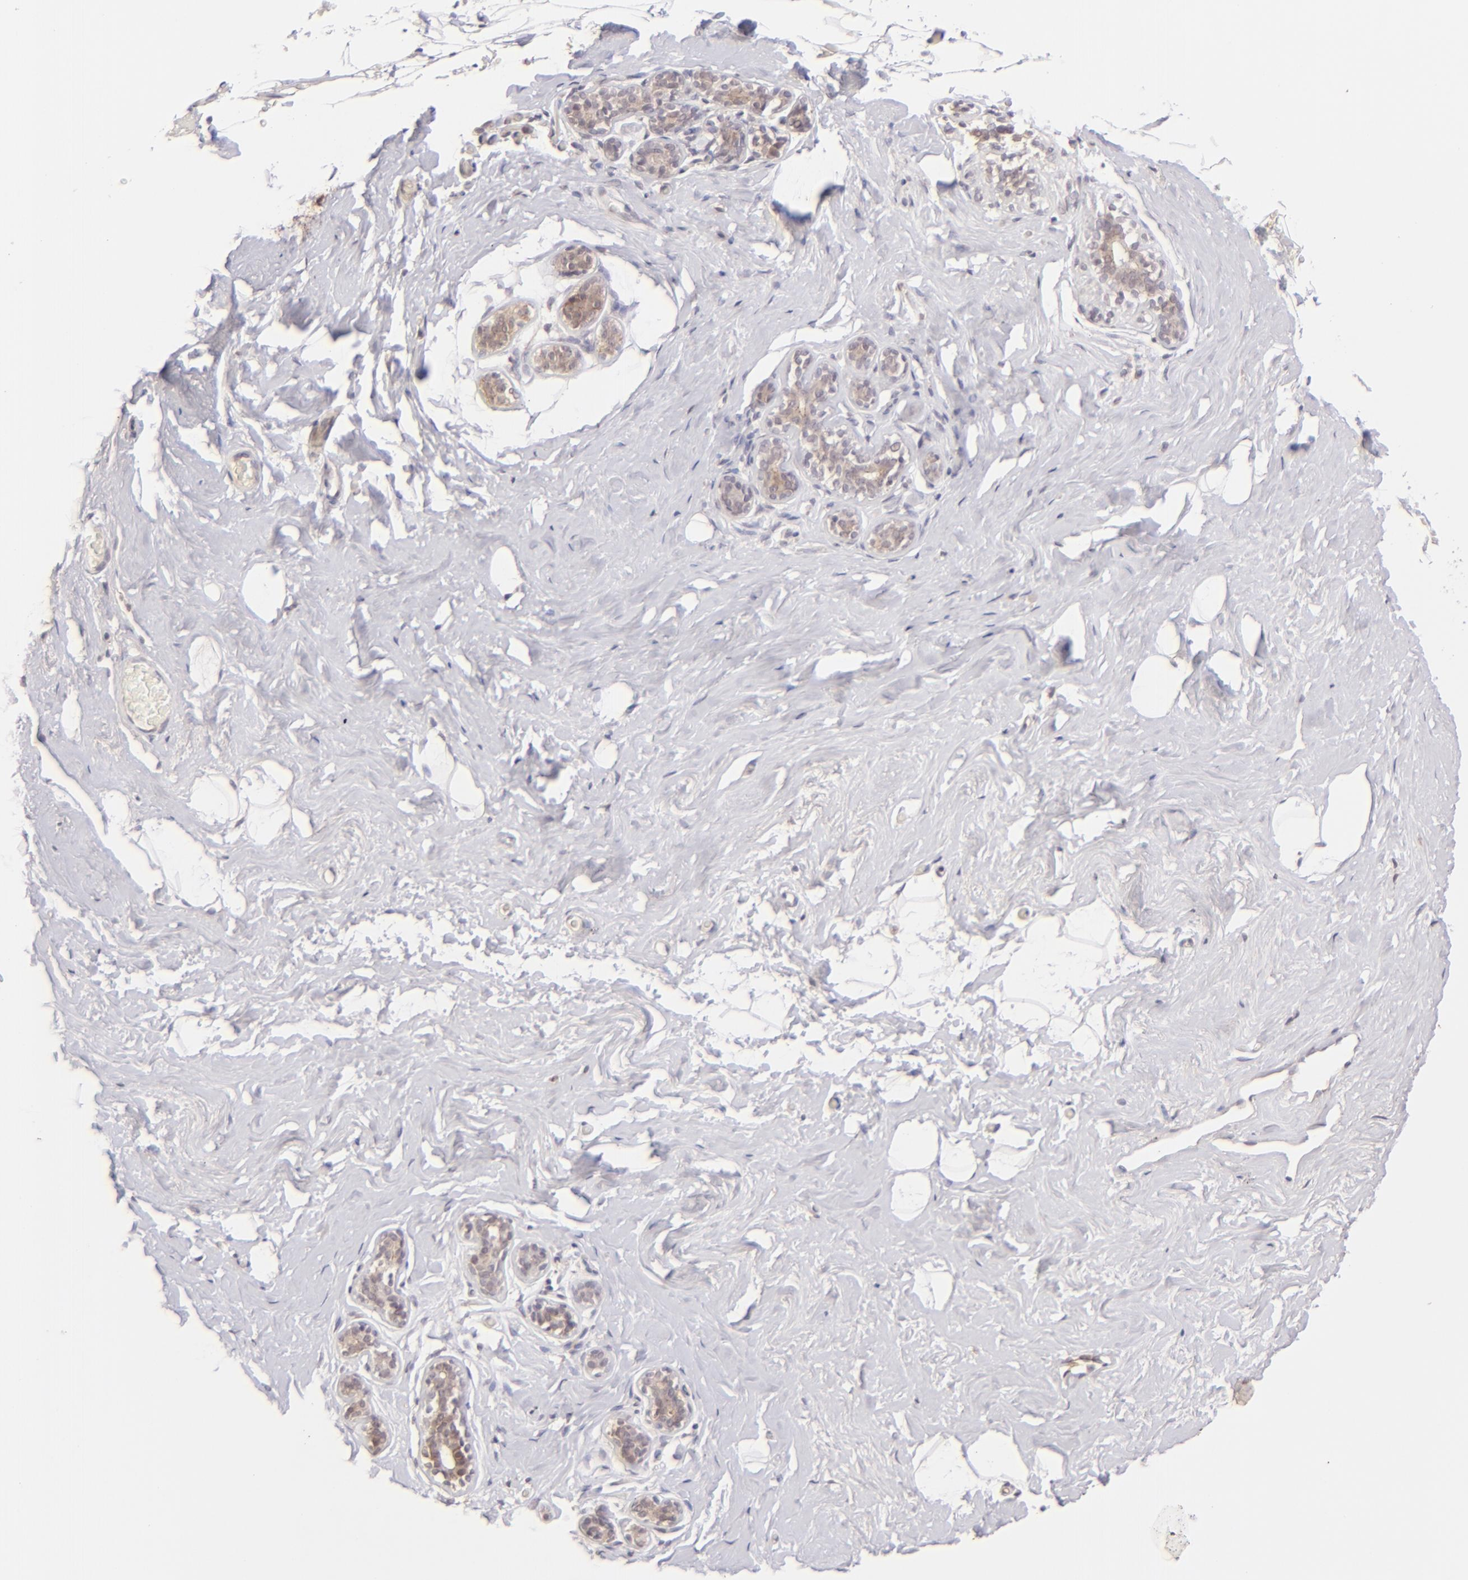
{"staining": {"intensity": "negative", "quantity": "none", "location": "none"}, "tissue": "breast", "cell_type": "Adipocytes", "image_type": "normal", "snomed": [{"axis": "morphology", "description": "Normal tissue, NOS"}, {"axis": "topography", "description": "Breast"}, {"axis": "topography", "description": "Soft tissue"}], "caption": "Immunohistochemistry histopathology image of unremarkable breast stained for a protein (brown), which shows no staining in adipocytes.", "gene": "CLDN1", "patient": {"sex": "female", "age": 75}}